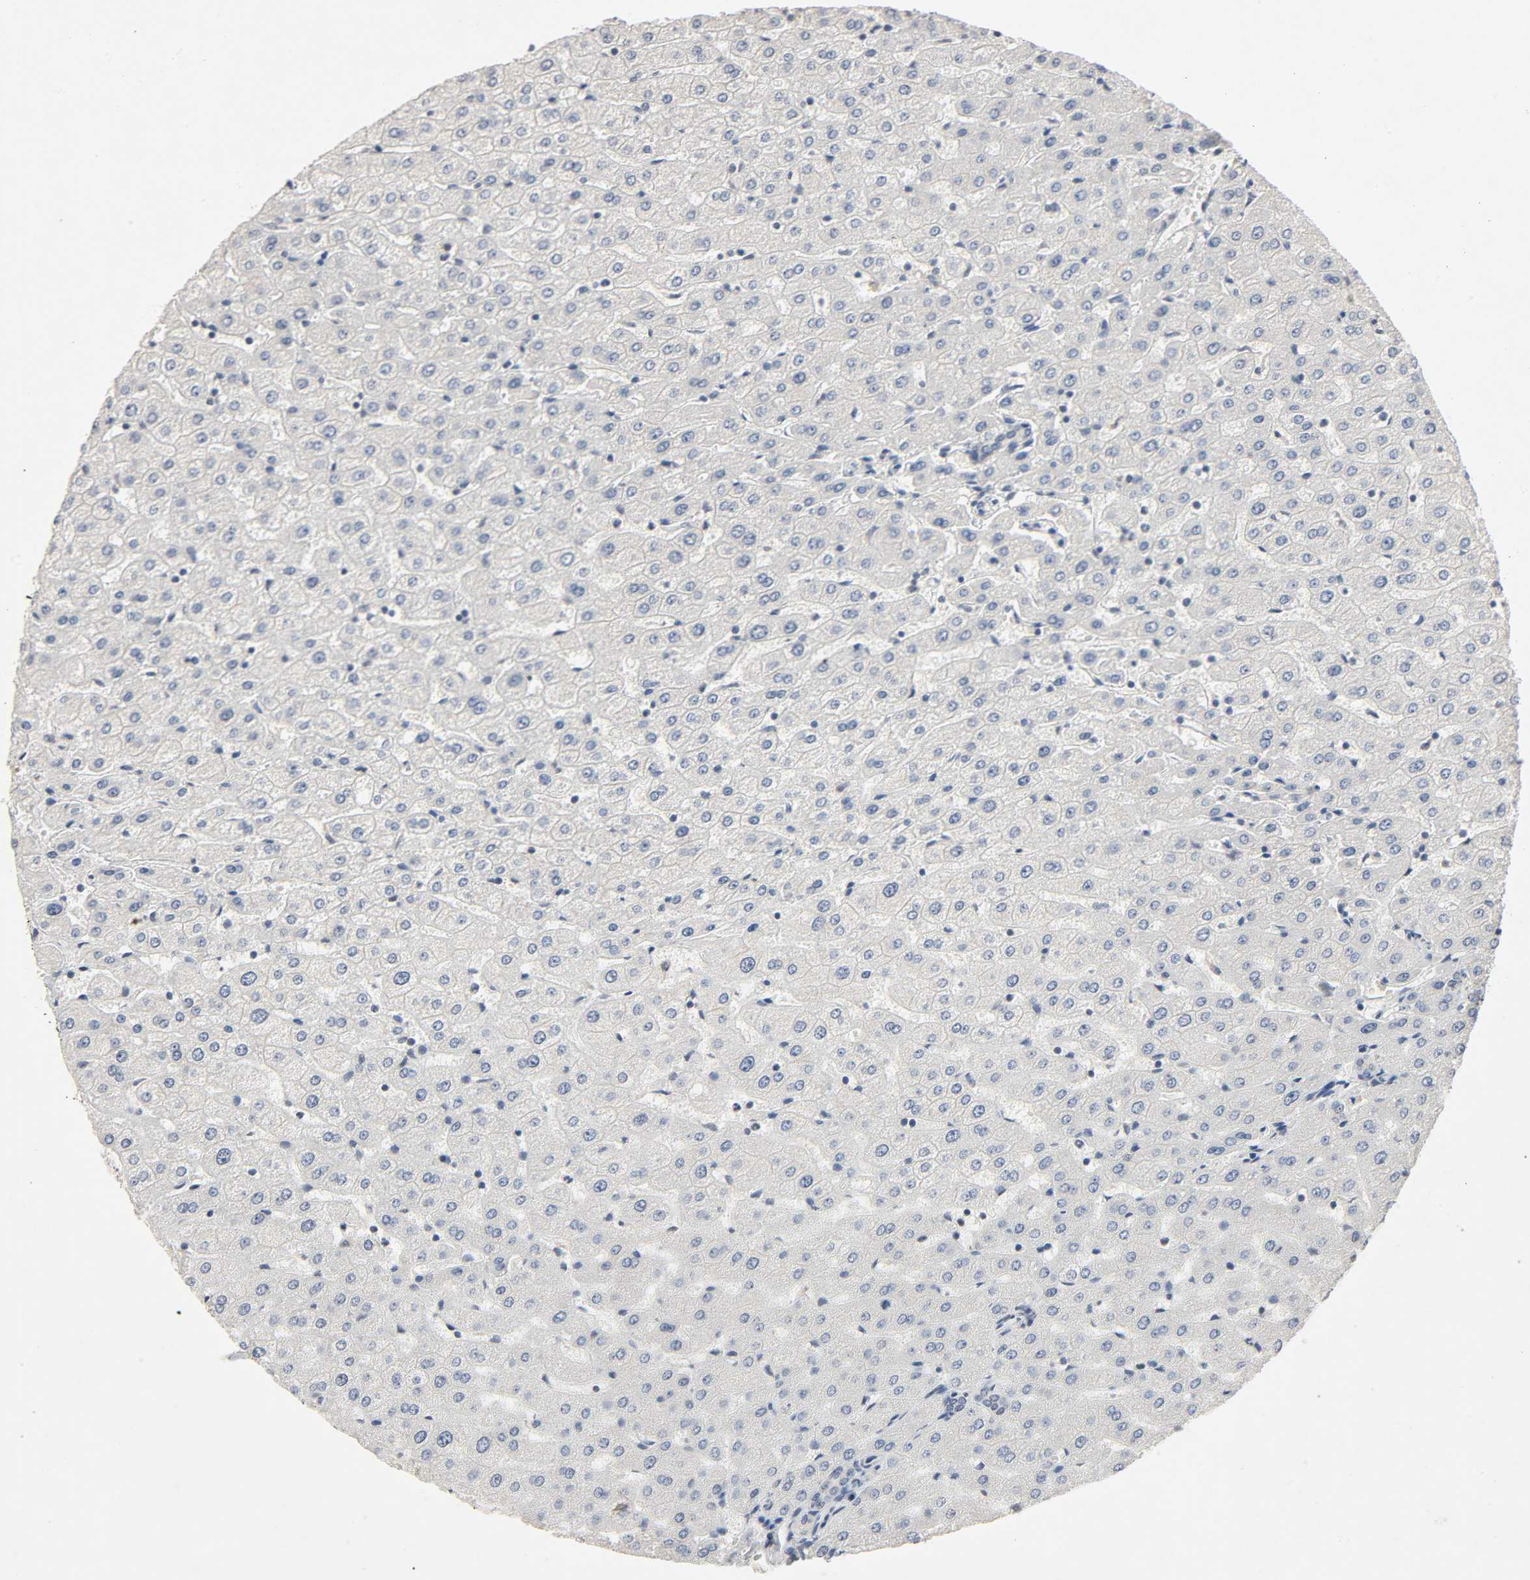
{"staining": {"intensity": "negative", "quantity": "none", "location": "none"}, "tissue": "liver", "cell_type": "Cholangiocytes", "image_type": "normal", "snomed": [{"axis": "morphology", "description": "Normal tissue, NOS"}, {"axis": "morphology", "description": "Fibrosis, NOS"}, {"axis": "topography", "description": "Liver"}], "caption": "The immunohistochemistry (IHC) histopathology image has no significant staining in cholangiocytes of liver. (Brightfield microscopy of DAB (3,3'-diaminobenzidine) IHC at high magnification).", "gene": "MAPKAPK5", "patient": {"sex": "female", "age": 29}}